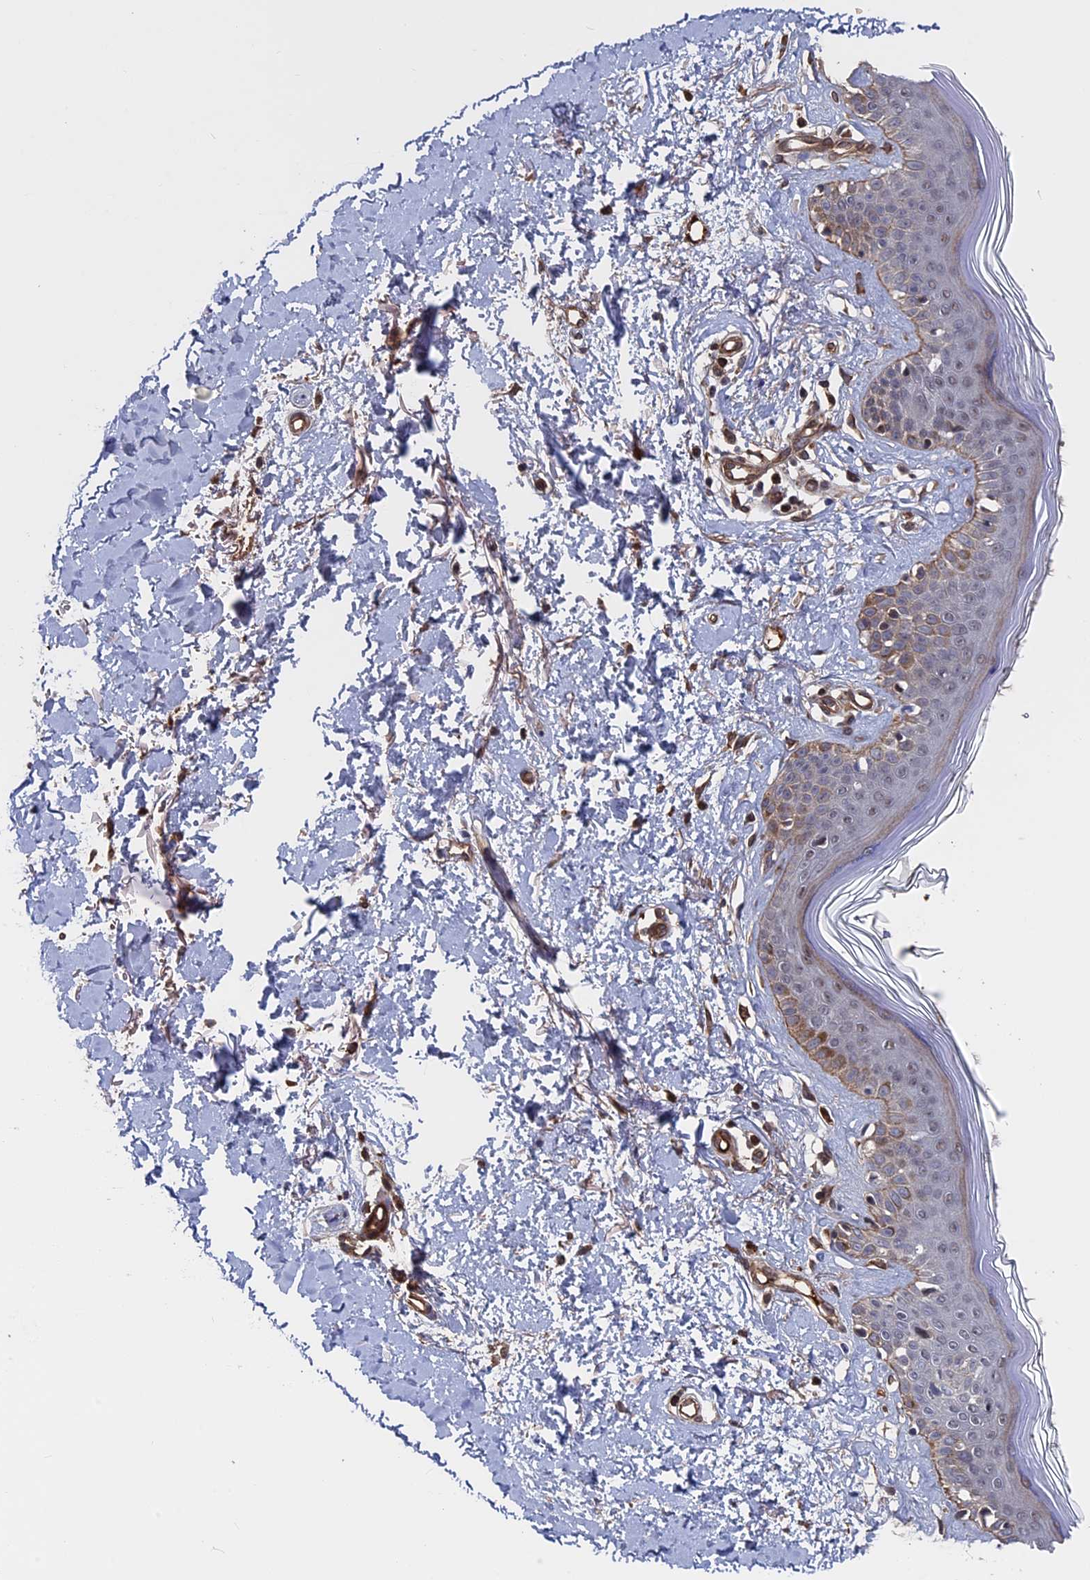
{"staining": {"intensity": "moderate", "quantity": ">75%", "location": "cytoplasmic/membranous"}, "tissue": "skin", "cell_type": "Fibroblasts", "image_type": "normal", "snomed": [{"axis": "morphology", "description": "Normal tissue, NOS"}, {"axis": "topography", "description": "Skin"}], "caption": "The histopathology image displays immunohistochemical staining of normal skin. There is moderate cytoplasmic/membranous positivity is appreciated in approximately >75% of fibroblasts.", "gene": "RPUSD1", "patient": {"sex": "female", "age": 64}}